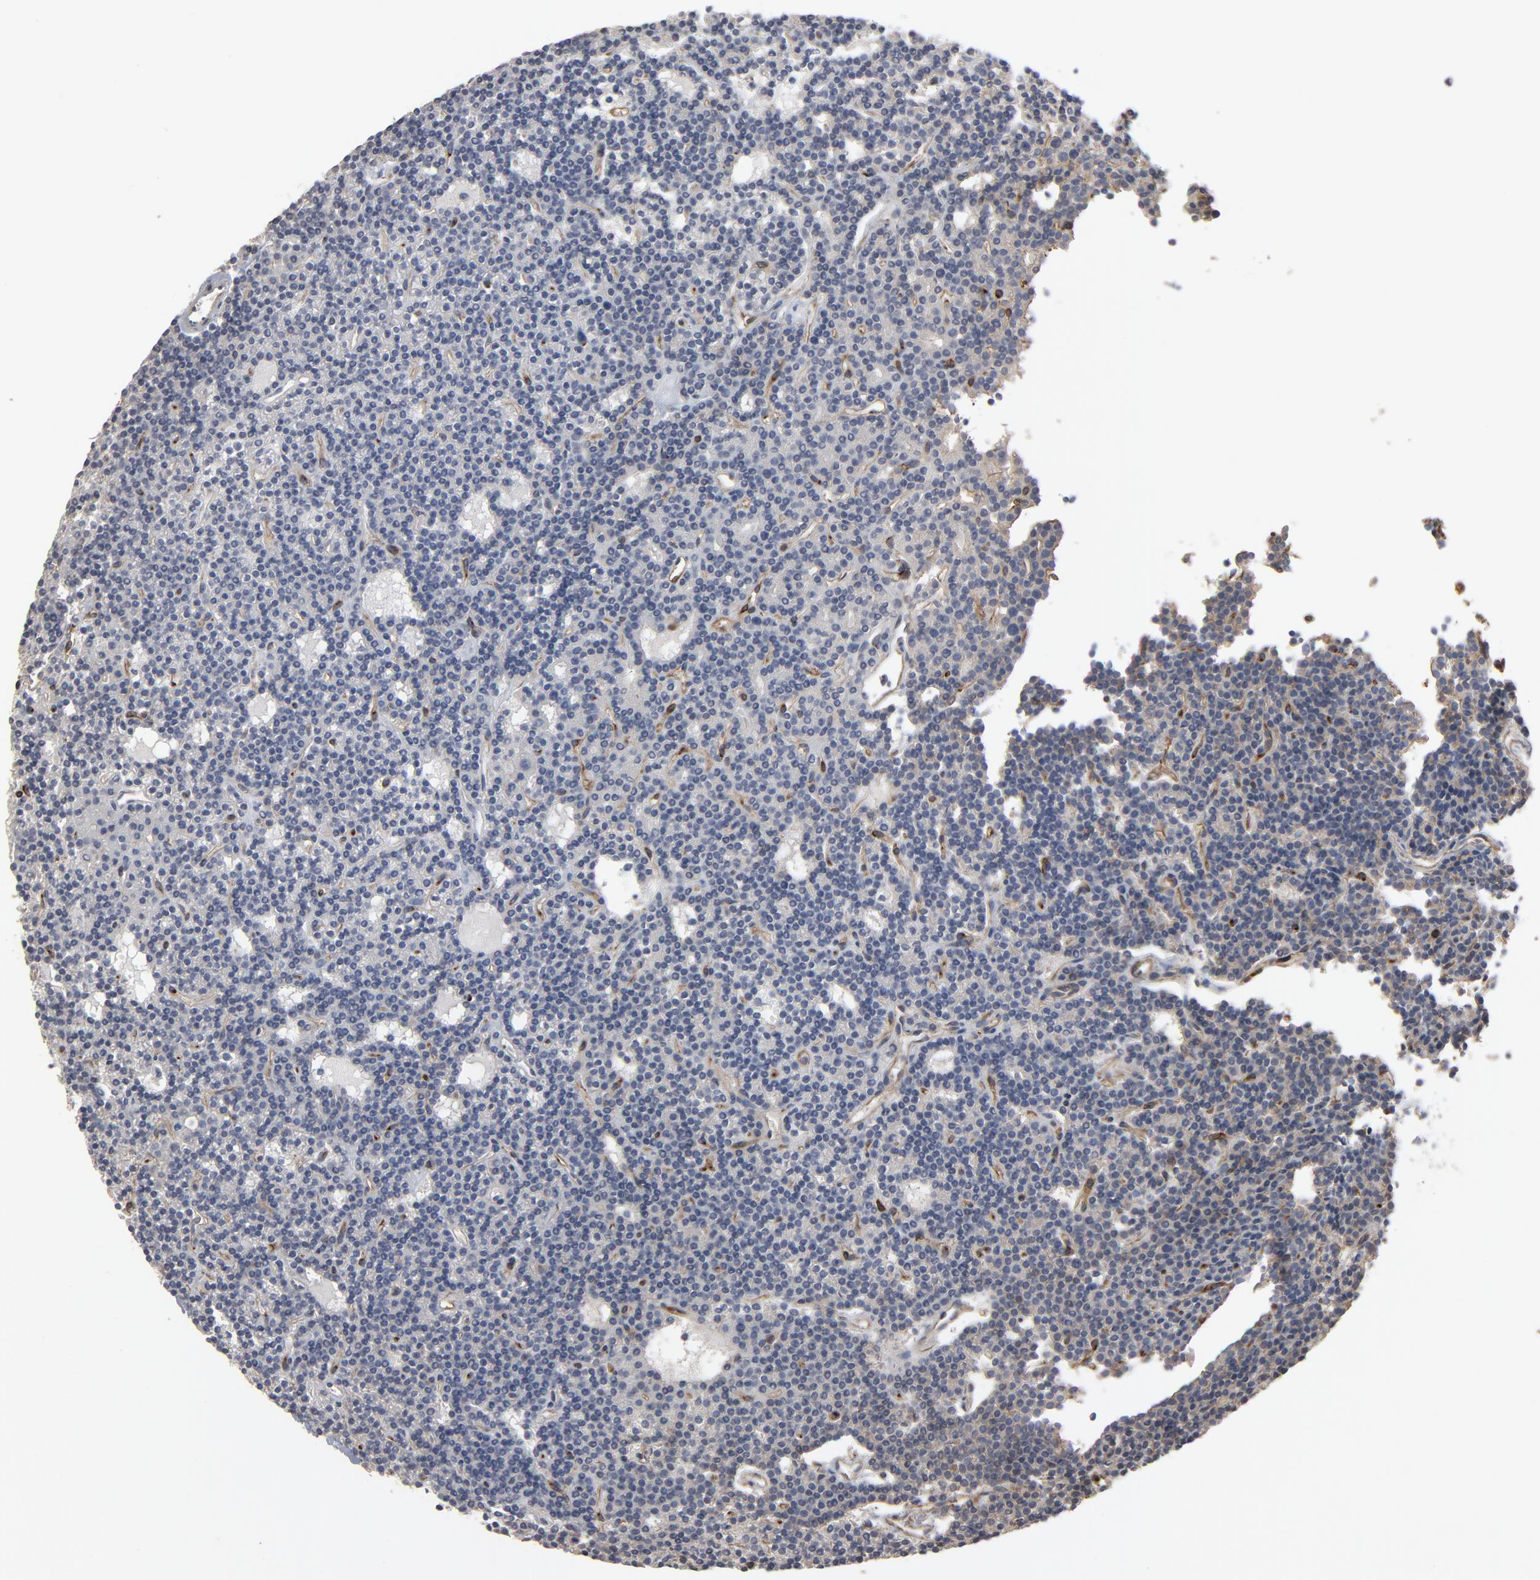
{"staining": {"intensity": "negative", "quantity": "none", "location": "none"}, "tissue": "parathyroid gland", "cell_type": "Glandular cells", "image_type": "normal", "snomed": [{"axis": "morphology", "description": "Normal tissue, NOS"}, {"axis": "topography", "description": "Parathyroid gland"}], "caption": "IHC photomicrograph of unremarkable parathyroid gland stained for a protein (brown), which demonstrates no positivity in glandular cells.", "gene": "KDR", "patient": {"sex": "female", "age": 45}}